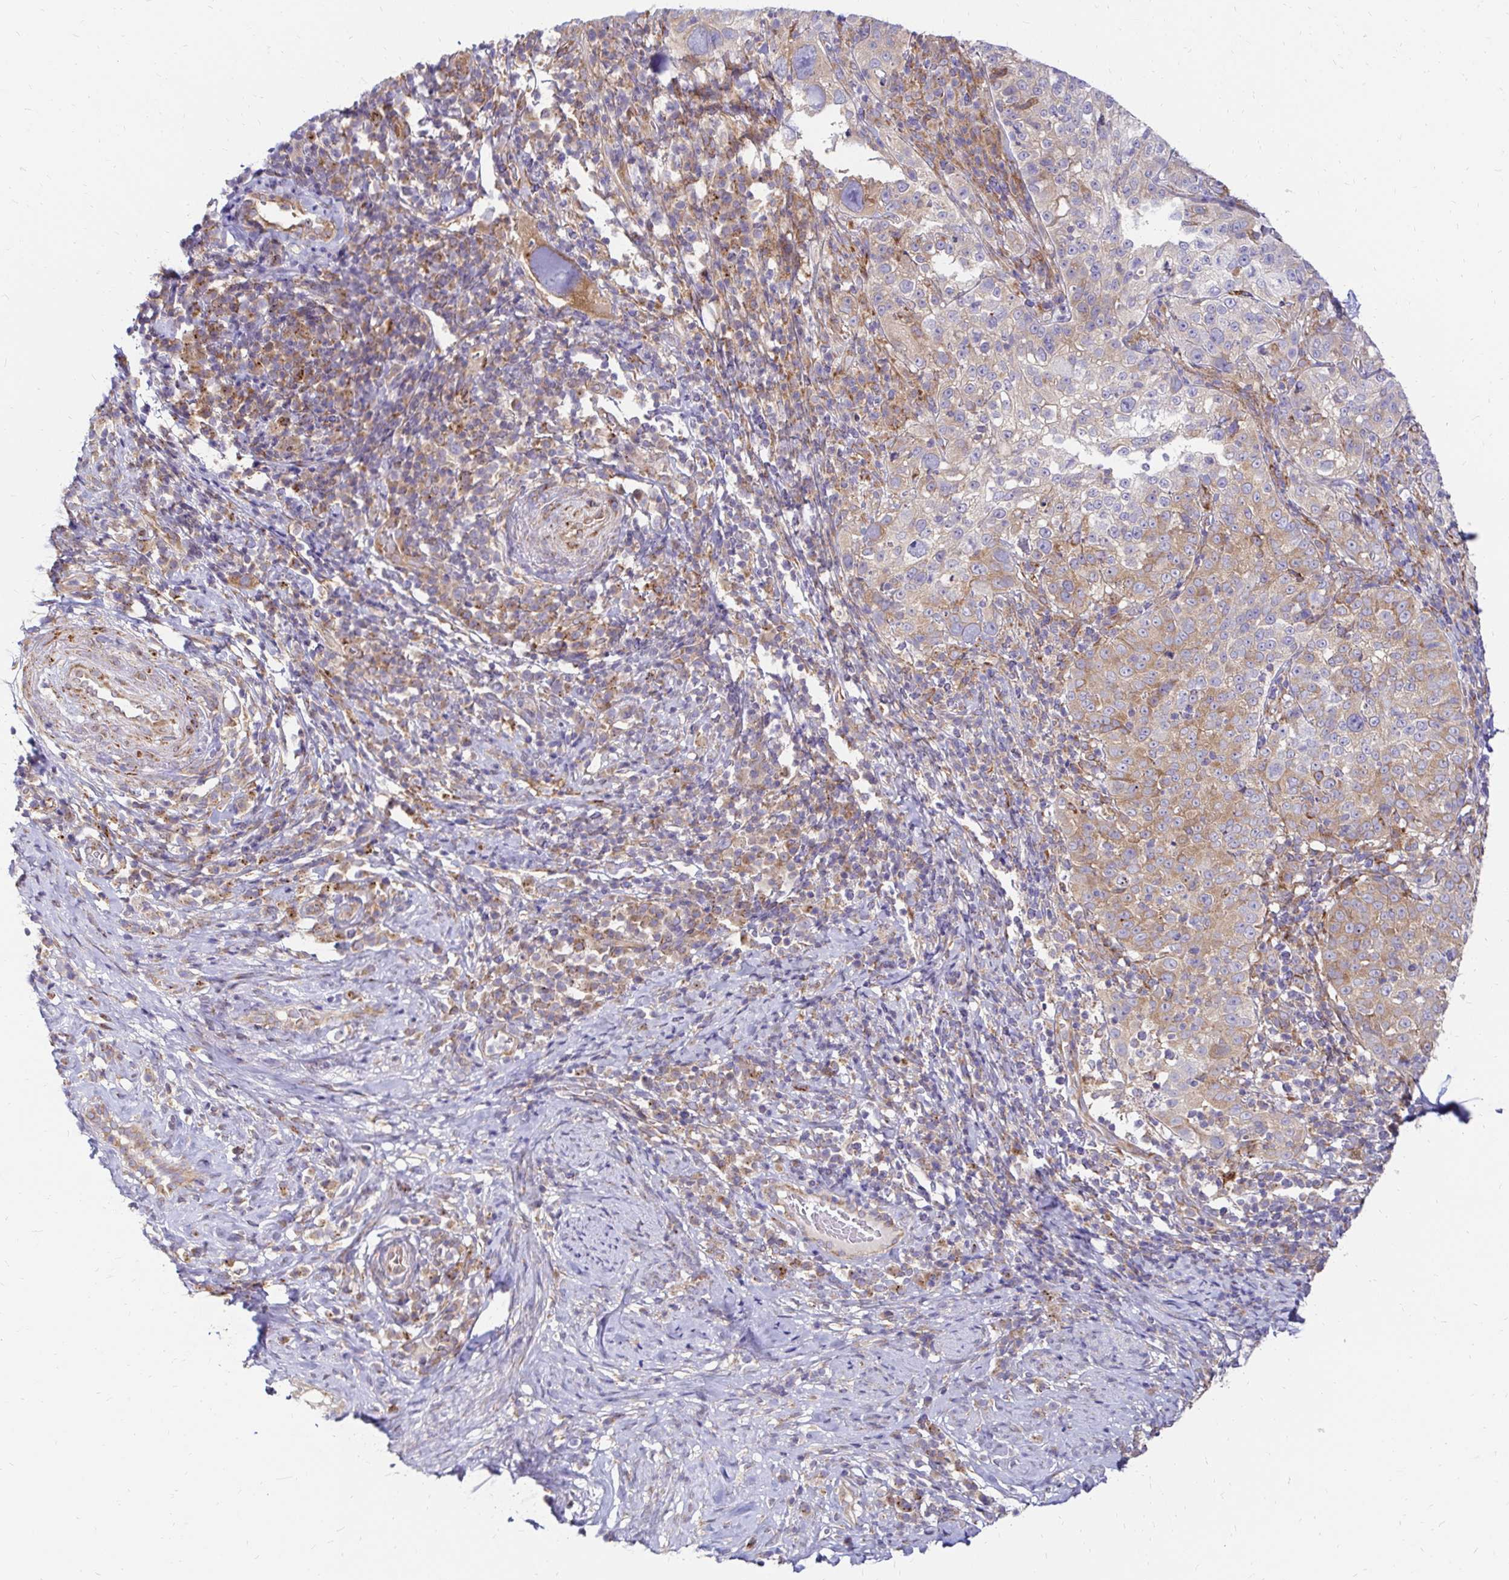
{"staining": {"intensity": "moderate", "quantity": "25%-75%", "location": "cytoplasmic/membranous"}, "tissue": "cervical cancer", "cell_type": "Tumor cells", "image_type": "cancer", "snomed": [{"axis": "morphology", "description": "Squamous cell carcinoma, NOS"}, {"axis": "topography", "description": "Cervix"}], "caption": "Immunohistochemical staining of human cervical squamous cell carcinoma reveals moderate cytoplasmic/membranous protein positivity in approximately 25%-75% of tumor cells. The staining is performed using DAB brown chromogen to label protein expression. The nuclei are counter-stained blue using hematoxylin.", "gene": "IDUA", "patient": {"sex": "female", "age": 75}}